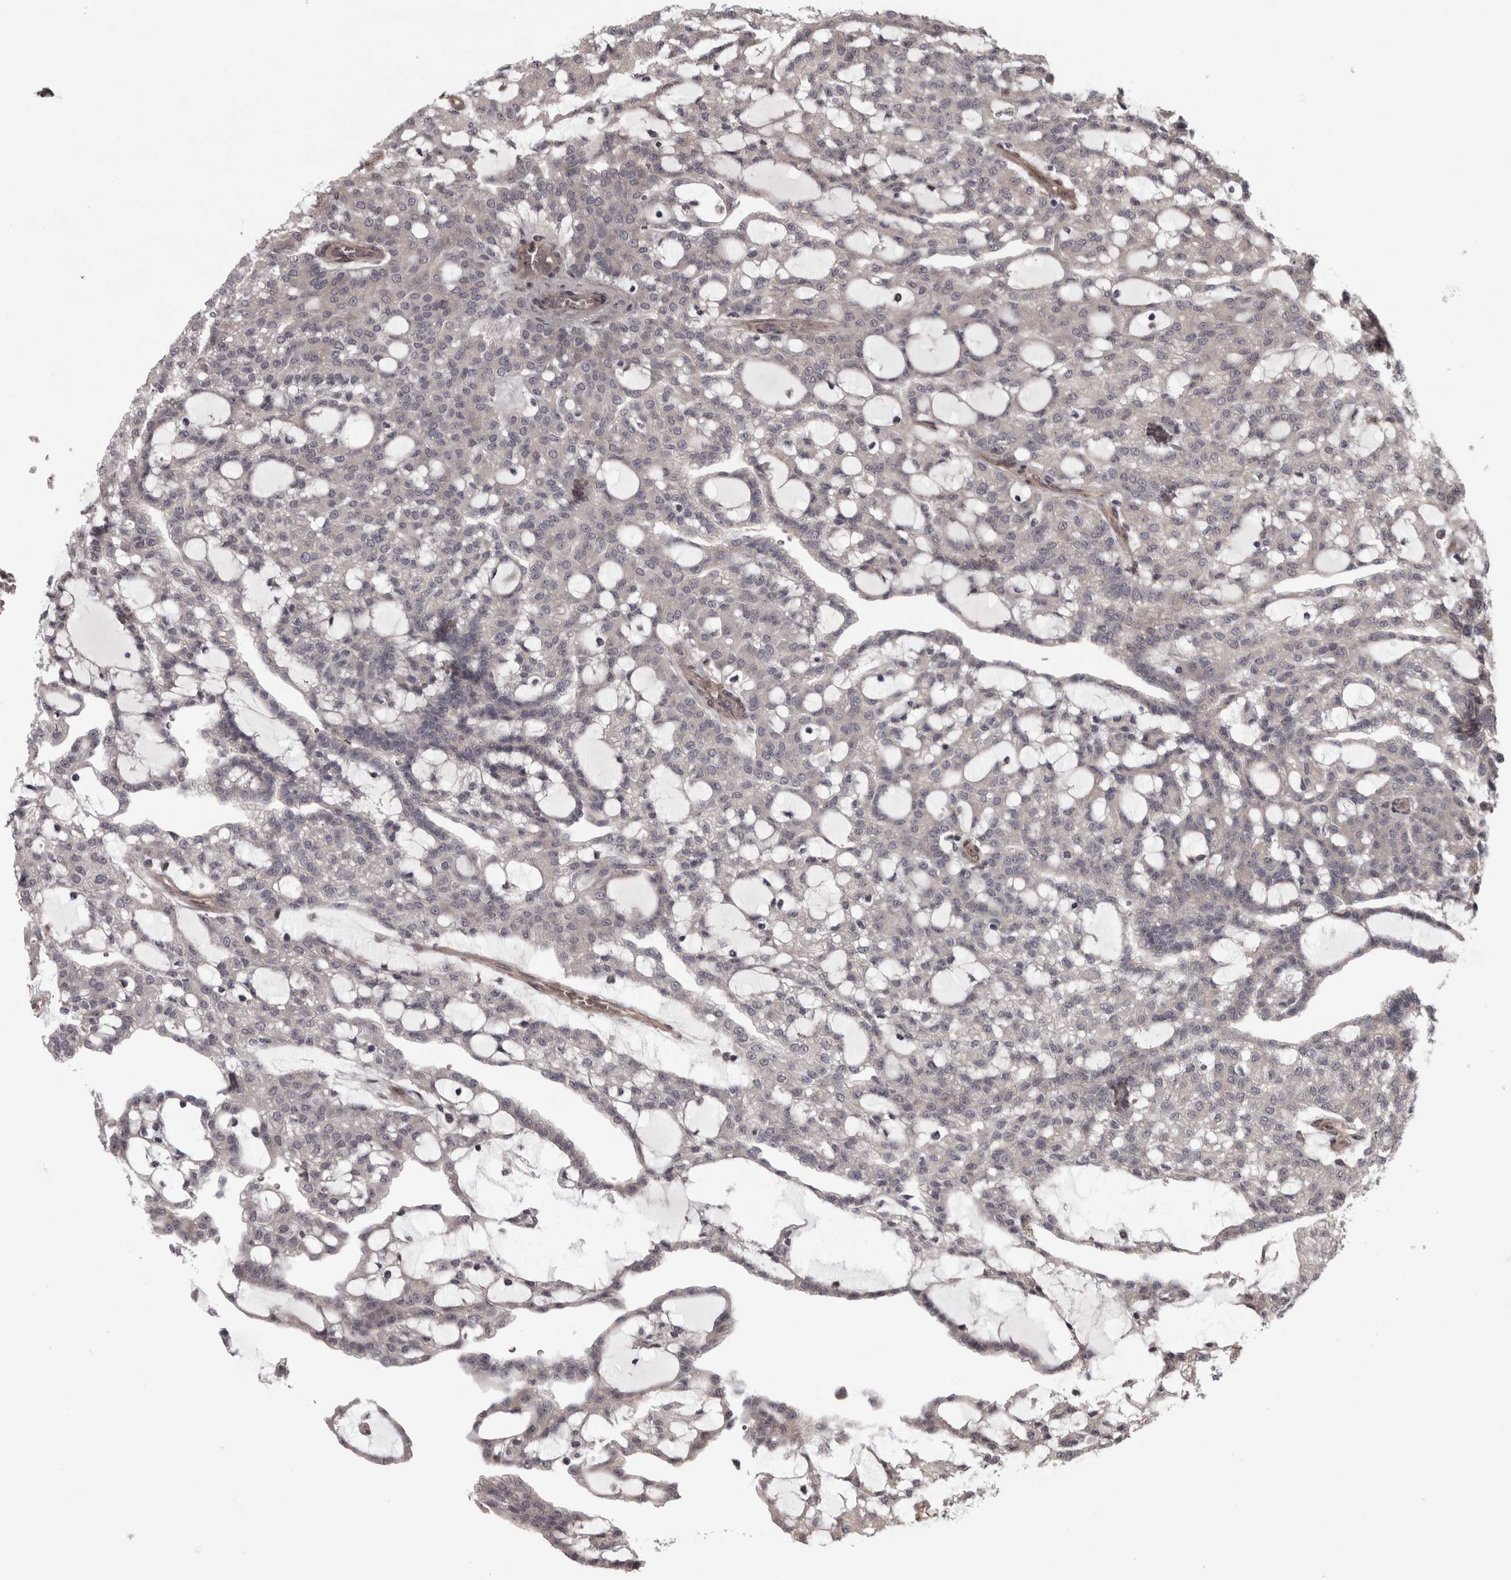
{"staining": {"intensity": "negative", "quantity": "none", "location": "none"}, "tissue": "renal cancer", "cell_type": "Tumor cells", "image_type": "cancer", "snomed": [{"axis": "morphology", "description": "Adenocarcinoma, NOS"}, {"axis": "topography", "description": "Kidney"}], "caption": "IHC photomicrograph of neoplastic tissue: renal cancer stained with DAB shows no significant protein positivity in tumor cells.", "gene": "RSU1", "patient": {"sex": "male", "age": 63}}